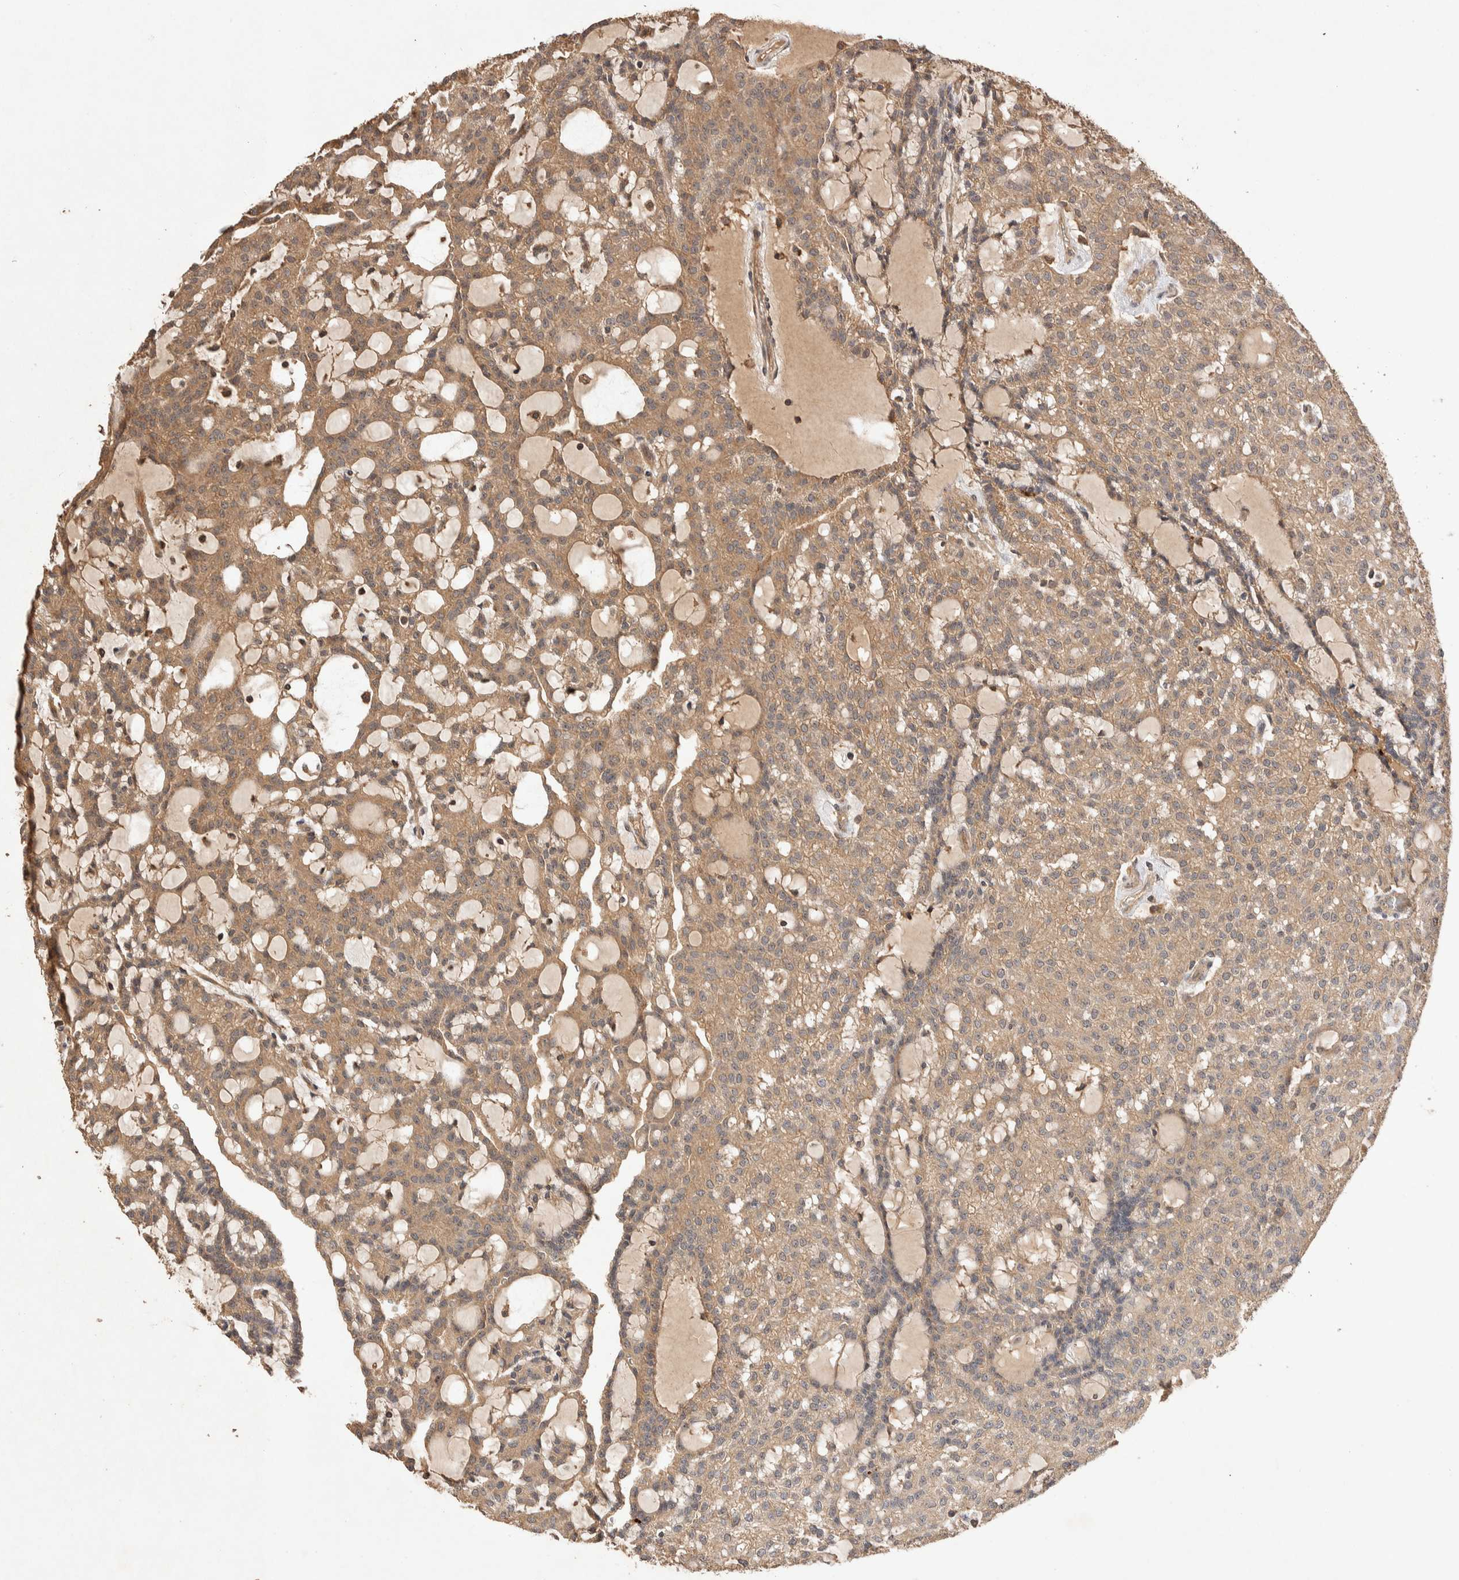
{"staining": {"intensity": "moderate", "quantity": ">75%", "location": "cytoplasmic/membranous"}, "tissue": "renal cancer", "cell_type": "Tumor cells", "image_type": "cancer", "snomed": [{"axis": "morphology", "description": "Adenocarcinoma, NOS"}, {"axis": "topography", "description": "Kidney"}], "caption": "The immunohistochemical stain shows moderate cytoplasmic/membranous positivity in tumor cells of renal cancer (adenocarcinoma) tissue.", "gene": "NSMAF", "patient": {"sex": "male", "age": 63}}